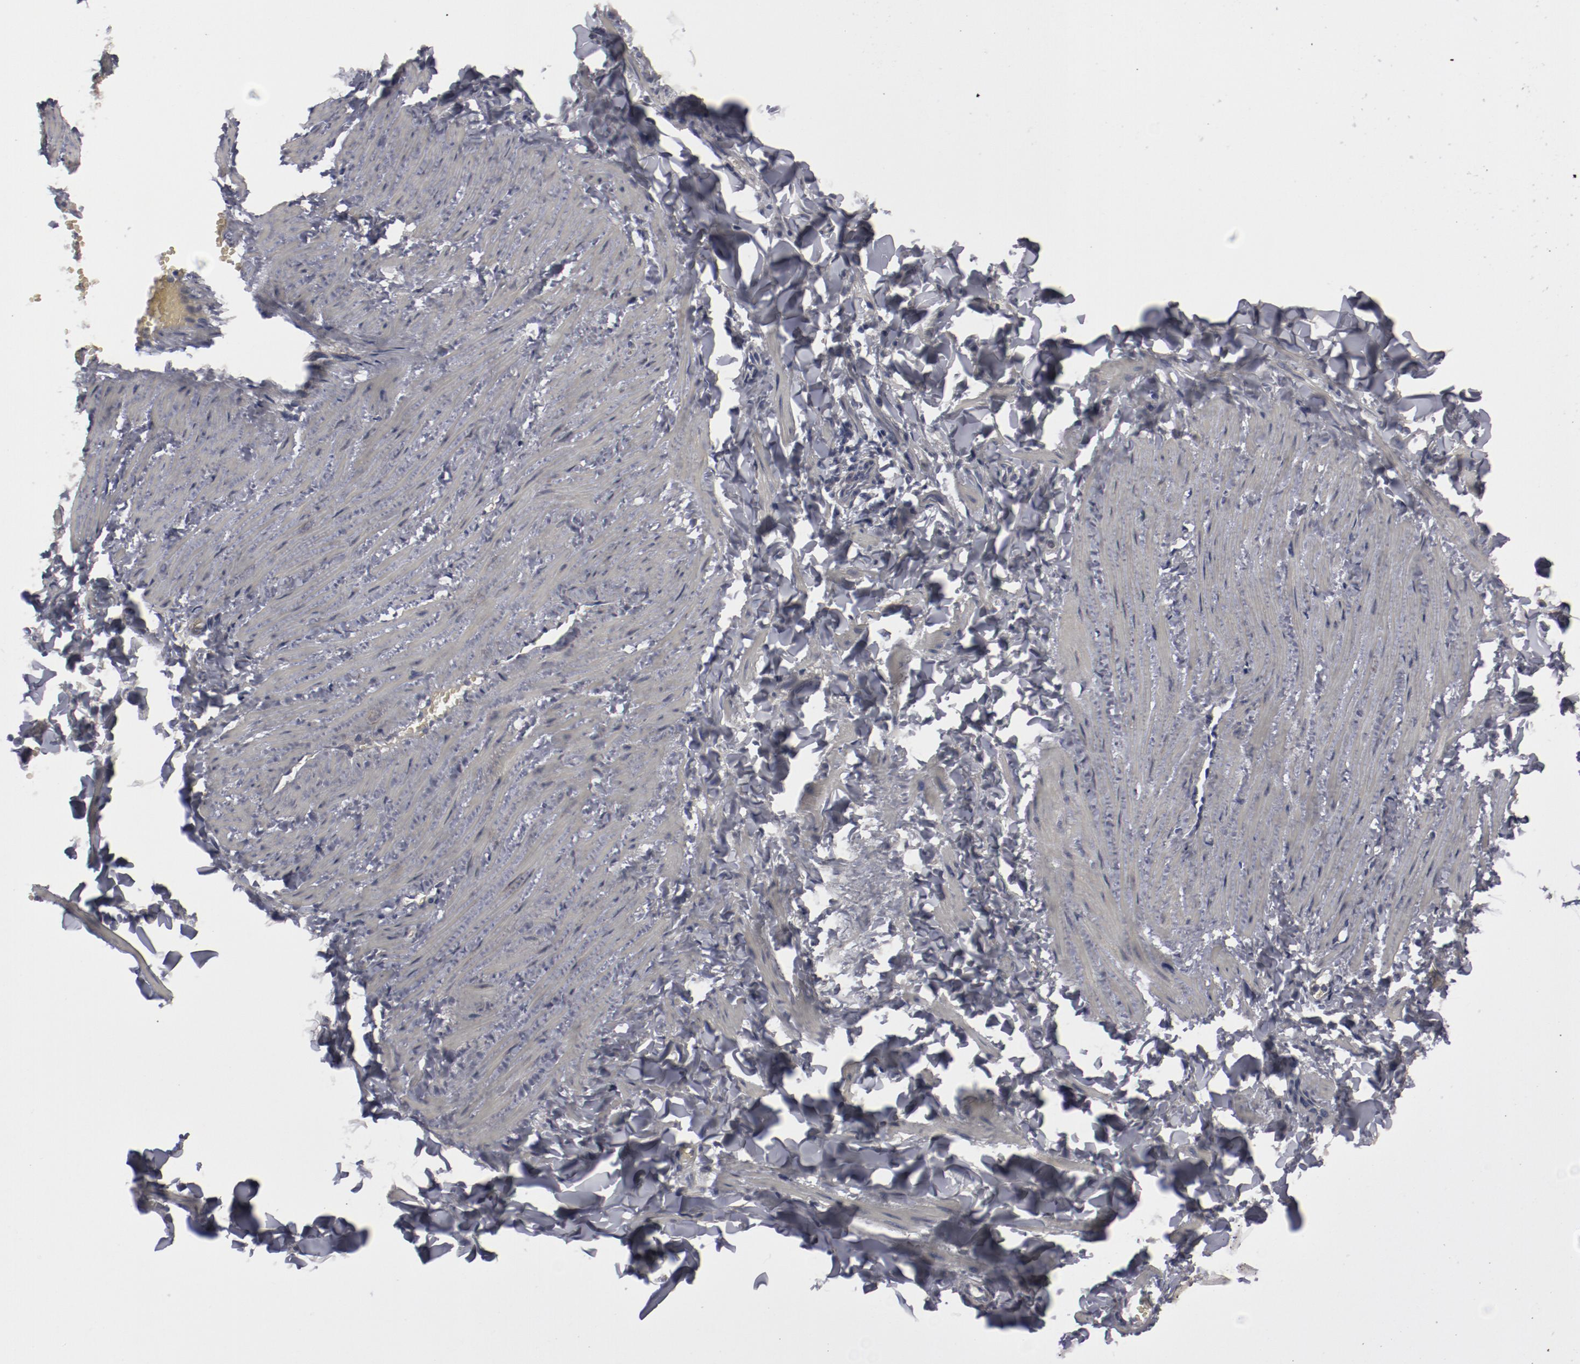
{"staining": {"intensity": "weak", "quantity": ">75%", "location": "cytoplasmic/membranous"}, "tissue": "adipose tissue", "cell_type": "Adipocytes", "image_type": "normal", "snomed": [{"axis": "morphology", "description": "Normal tissue, NOS"}, {"axis": "topography", "description": "Vascular tissue"}], "caption": "A histopathology image of adipose tissue stained for a protein shows weak cytoplasmic/membranous brown staining in adipocytes. (DAB IHC, brown staining for protein, blue staining for nuclei).", "gene": "MYOM2", "patient": {"sex": "male", "age": 41}}